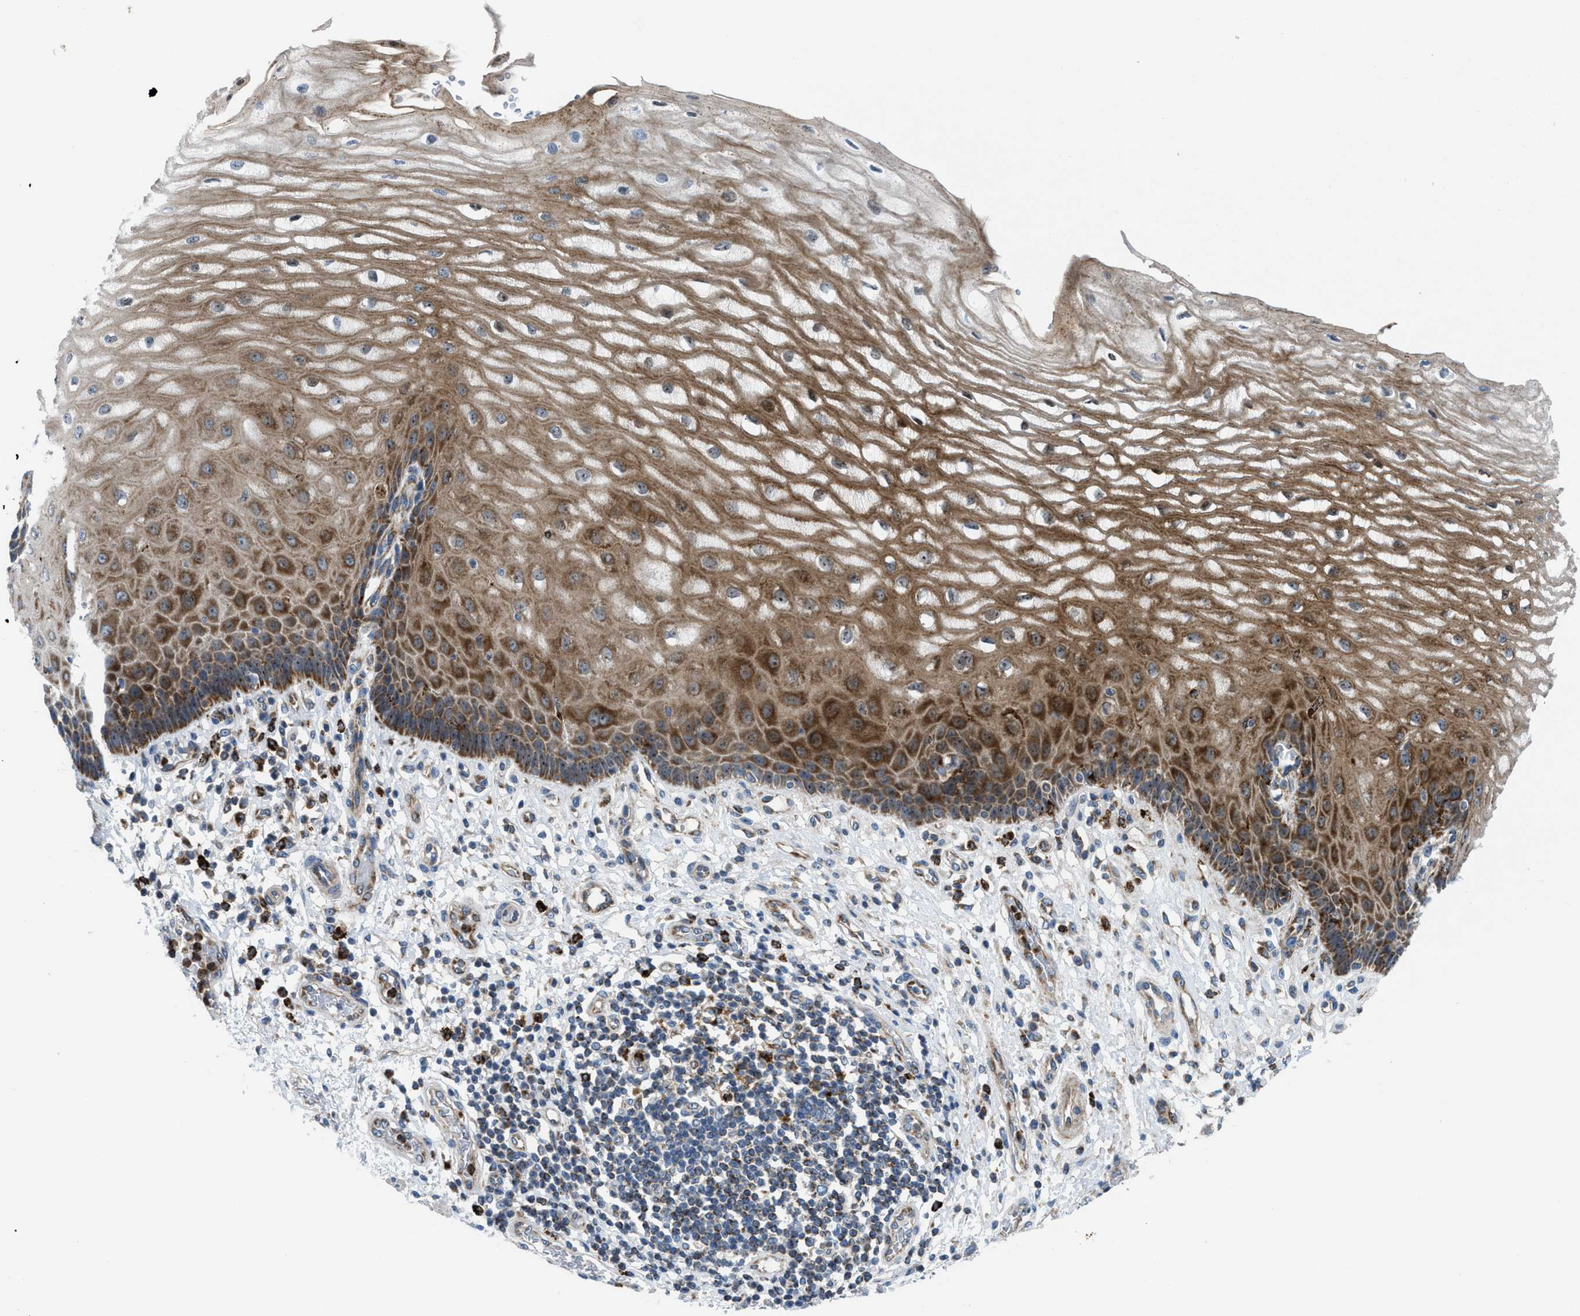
{"staining": {"intensity": "moderate", "quantity": ">75%", "location": "cytoplasmic/membranous,nuclear"}, "tissue": "esophagus", "cell_type": "Squamous epithelial cells", "image_type": "normal", "snomed": [{"axis": "morphology", "description": "Normal tissue, NOS"}, {"axis": "topography", "description": "Esophagus"}], "caption": "DAB immunohistochemical staining of unremarkable esophagus exhibits moderate cytoplasmic/membranous,nuclear protein expression in about >75% of squamous epithelial cells. (brown staining indicates protein expression, while blue staining denotes nuclei).", "gene": "TPH1", "patient": {"sex": "male", "age": 54}}